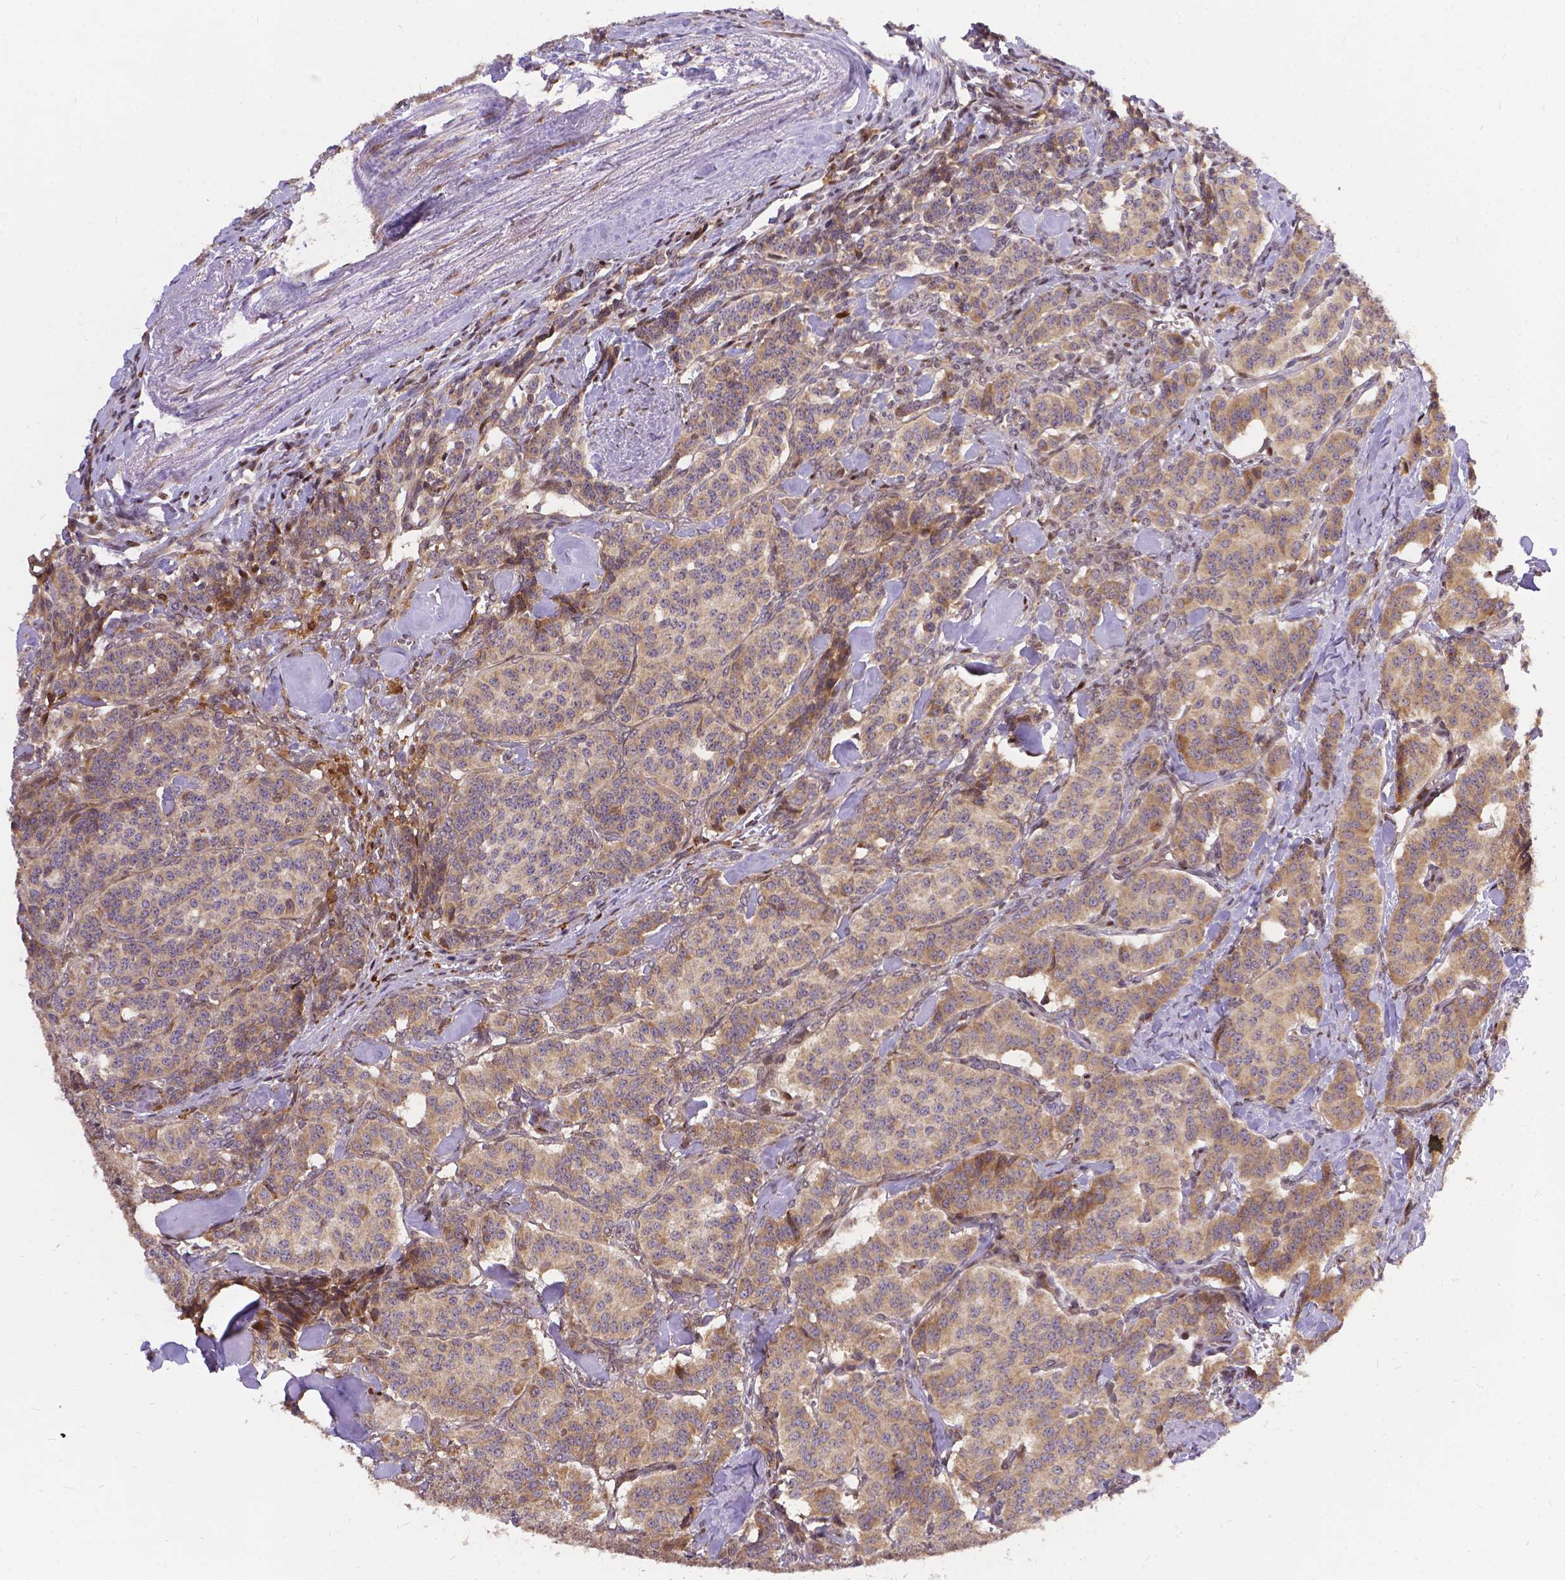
{"staining": {"intensity": "weak", "quantity": ">75%", "location": "cytoplasmic/membranous"}, "tissue": "carcinoid", "cell_type": "Tumor cells", "image_type": "cancer", "snomed": [{"axis": "morphology", "description": "Normal tissue, NOS"}, {"axis": "morphology", "description": "Carcinoid, malignant, NOS"}, {"axis": "topography", "description": "Lung"}], "caption": "Carcinoid stained for a protein displays weak cytoplasmic/membranous positivity in tumor cells.", "gene": "DENND6A", "patient": {"sex": "female", "age": 46}}